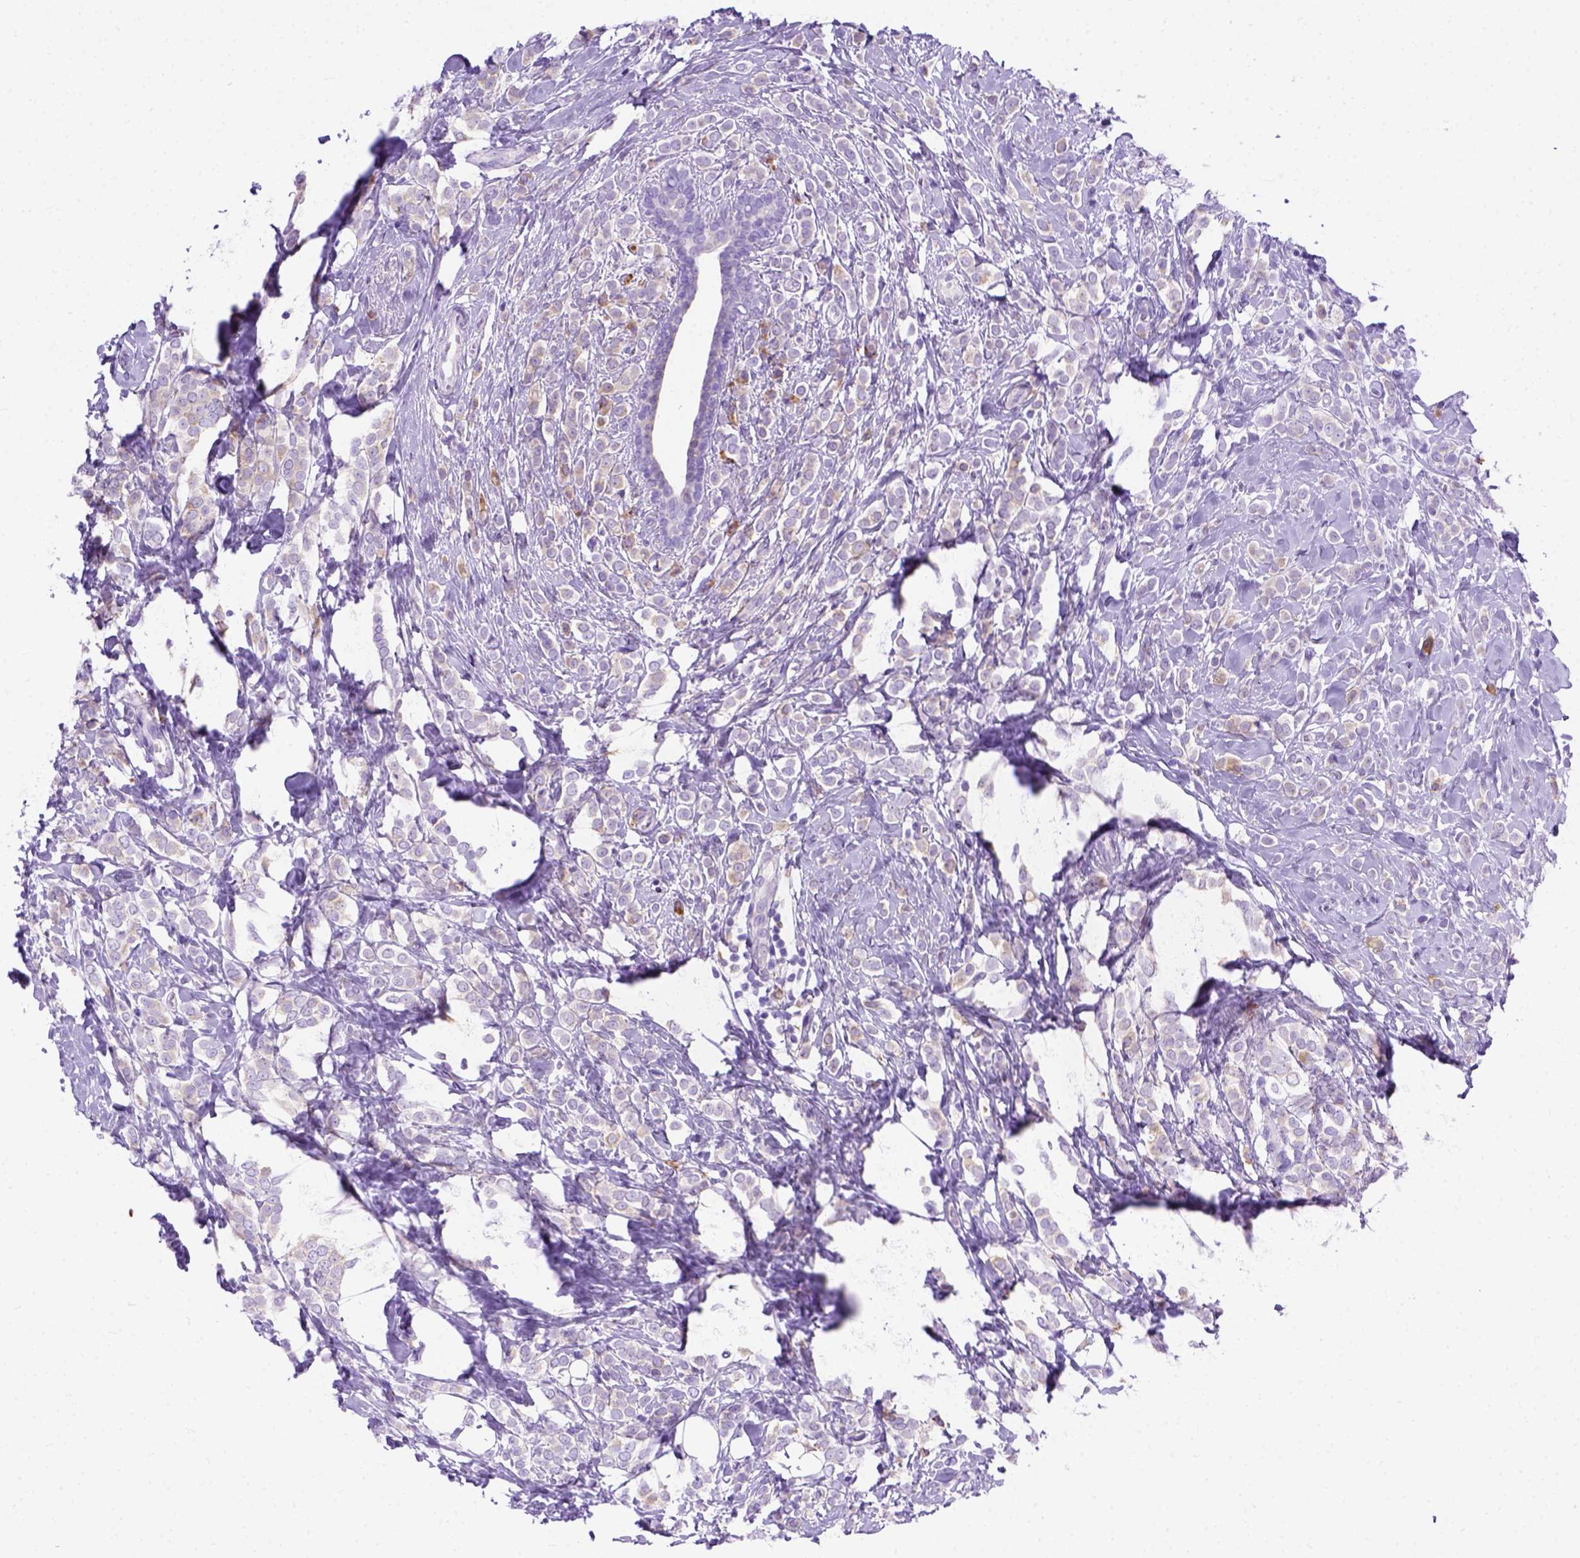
{"staining": {"intensity": "weak", "quantity": "<25%", "location": "cytoplasmic/membranous"}, "tissue": "breast cancer", "cell_type": "Tumor cells", "image_type": "cancer", "snomed": [{"axis": "morphology", "description": "Lobular carcinoma"}, {"axis": "topography", "description": "Breast"}], "caption": "Micrograph shows no significant protein positivity in tumor cells of breast cancer (lobular carcinoma).", "gene": "PLK4", "patient": {"sex": "female", "age": 49}}